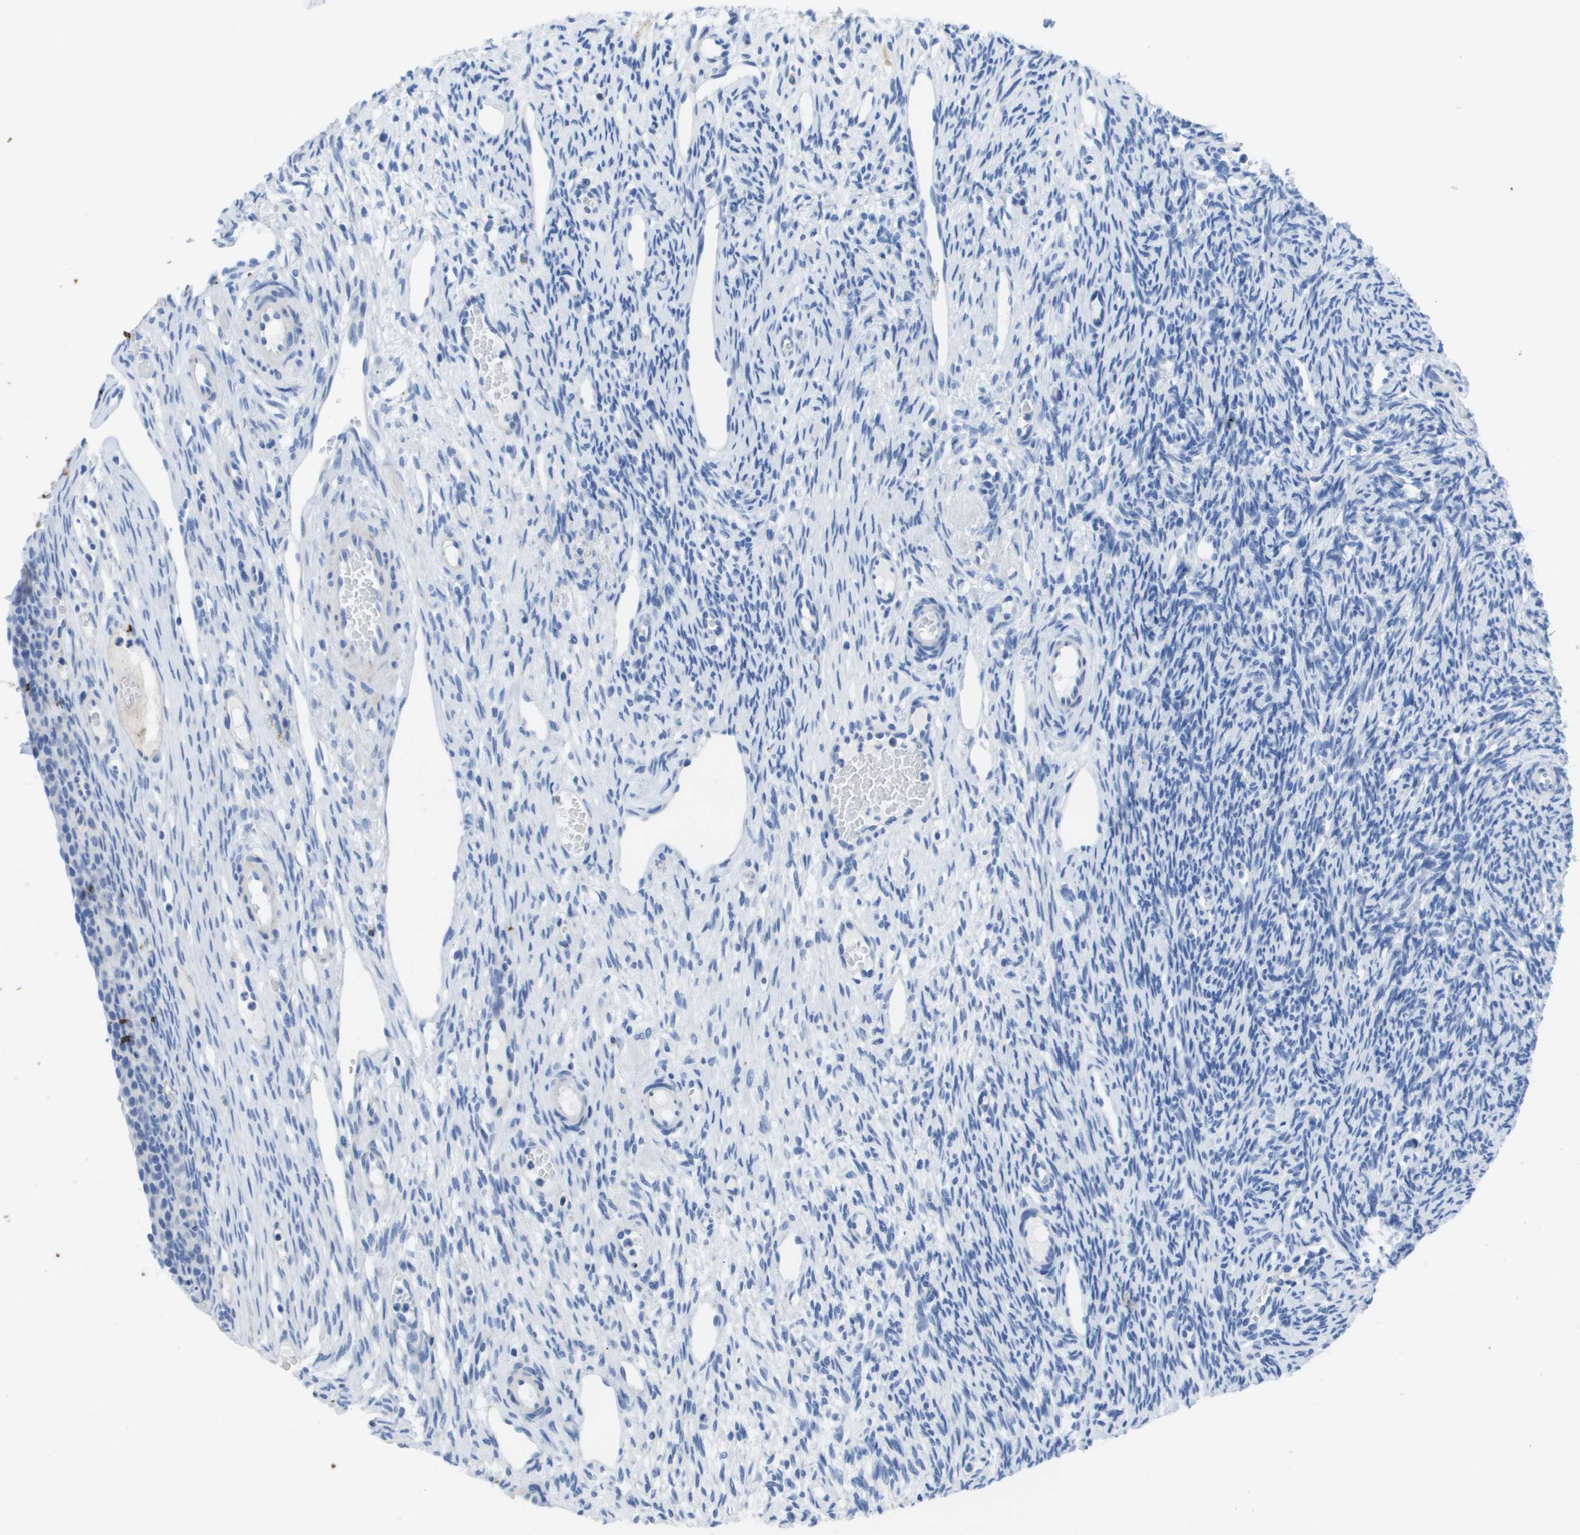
{"staining": {"intensity": "weak", "quantity": "25%-75%", "location": "cytoplasmic/membranous"}, "tissue": "ovary", "cell_type": "Follicle cells", "image_type": "normal", "snomed": [{"axis": "morphology", "description": "Normal tissue, NOS"}, {"axis": "topography", "description": "Ovary"}], "caption": "Ovary stained with immunohistochemistry (IHC) reveals weak cytoplasmic/membranous staining in approximately 25%-75% of follicle cells.", "gene": "MS4A1", "patient": {"sex": "female", "age": 33}}